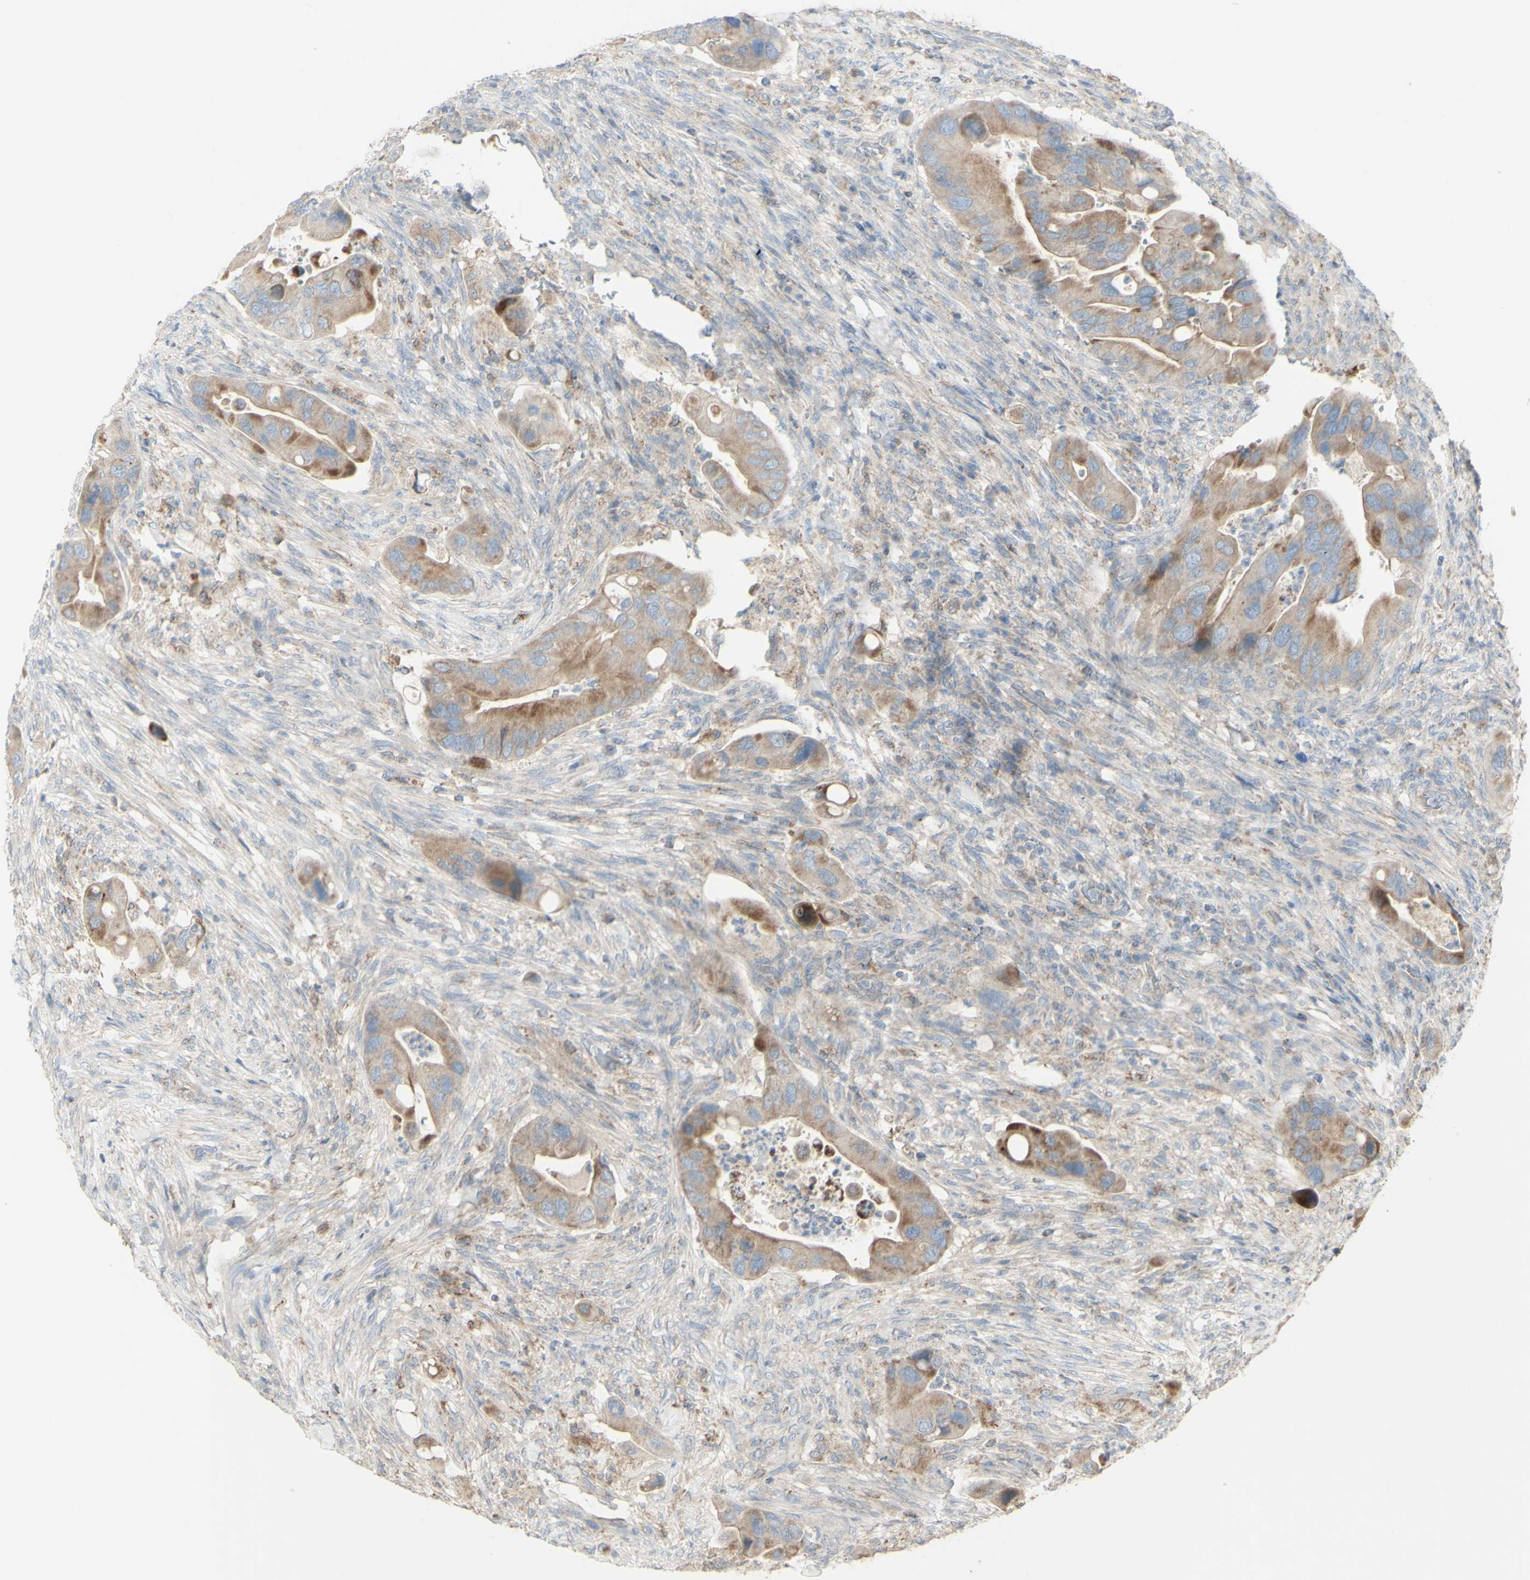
{"staining": {"intensity": "moderate", "quantity": "25%-75%", "location": "cytoplasmic/membranous"}, "tissue": "colorectal cancer", "cell_type": "Tumor cells", "image_type": "cancer", "snomed": [{"axis": "morphology", "description": "Adenocarcinoma, NOS"}, {"axis": "topography", "description": "Rectum"}], "caption": "Adenocarcinoma (colorectal) was stained to show a protein in brown. There is medium levels of moderate cytoplasmic/membranous positivity in about 25%-75% of tumor cells.", "gene": "CNTNAP1", "patient": {"sex": "female", "age": 57}}